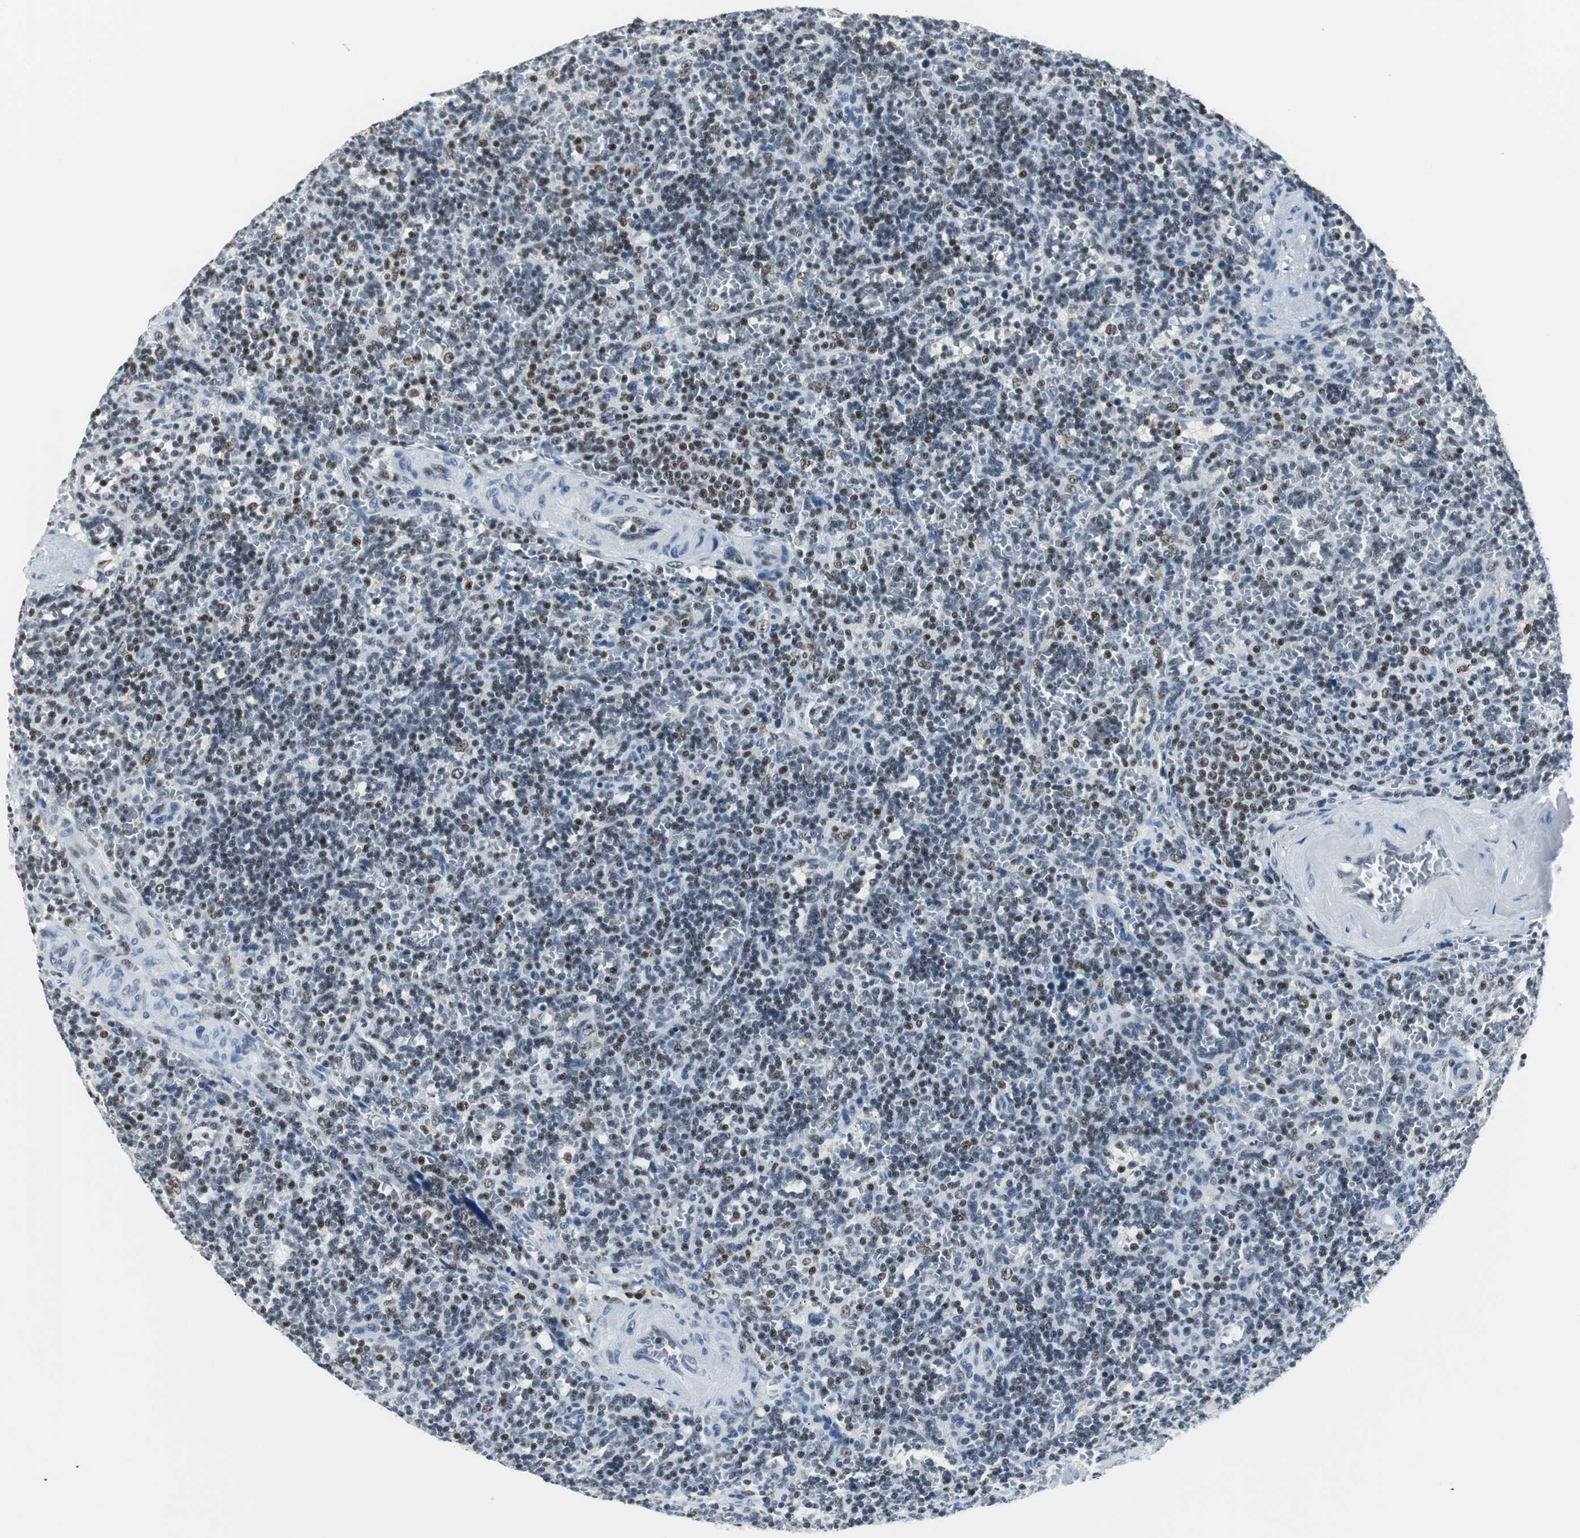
{"staining": {"intensity": "moderate", "quantity": "25%-75%", "location": "nuclear"}, "tissue": "lymphoma", "cell_type": "Tumor cells", "image_type": "cancer", "snomed": [{"axis": "morphology", "description": "Malignant lymphoma, non-Hodgkin's type, Low grade"}, {"axis": "topography", "description": "Spleen"}], "caption": "Low-grade malignant lymphoma, non-Hodgkin's type stained with DAB (3,3'-diaminobenzidine) IHC shows medium levels of moderate nuclear positivity in about 25%-75% of tumor cells.", "gene": "RAD9A", "patient": {"sex": "male", "age": 73}}